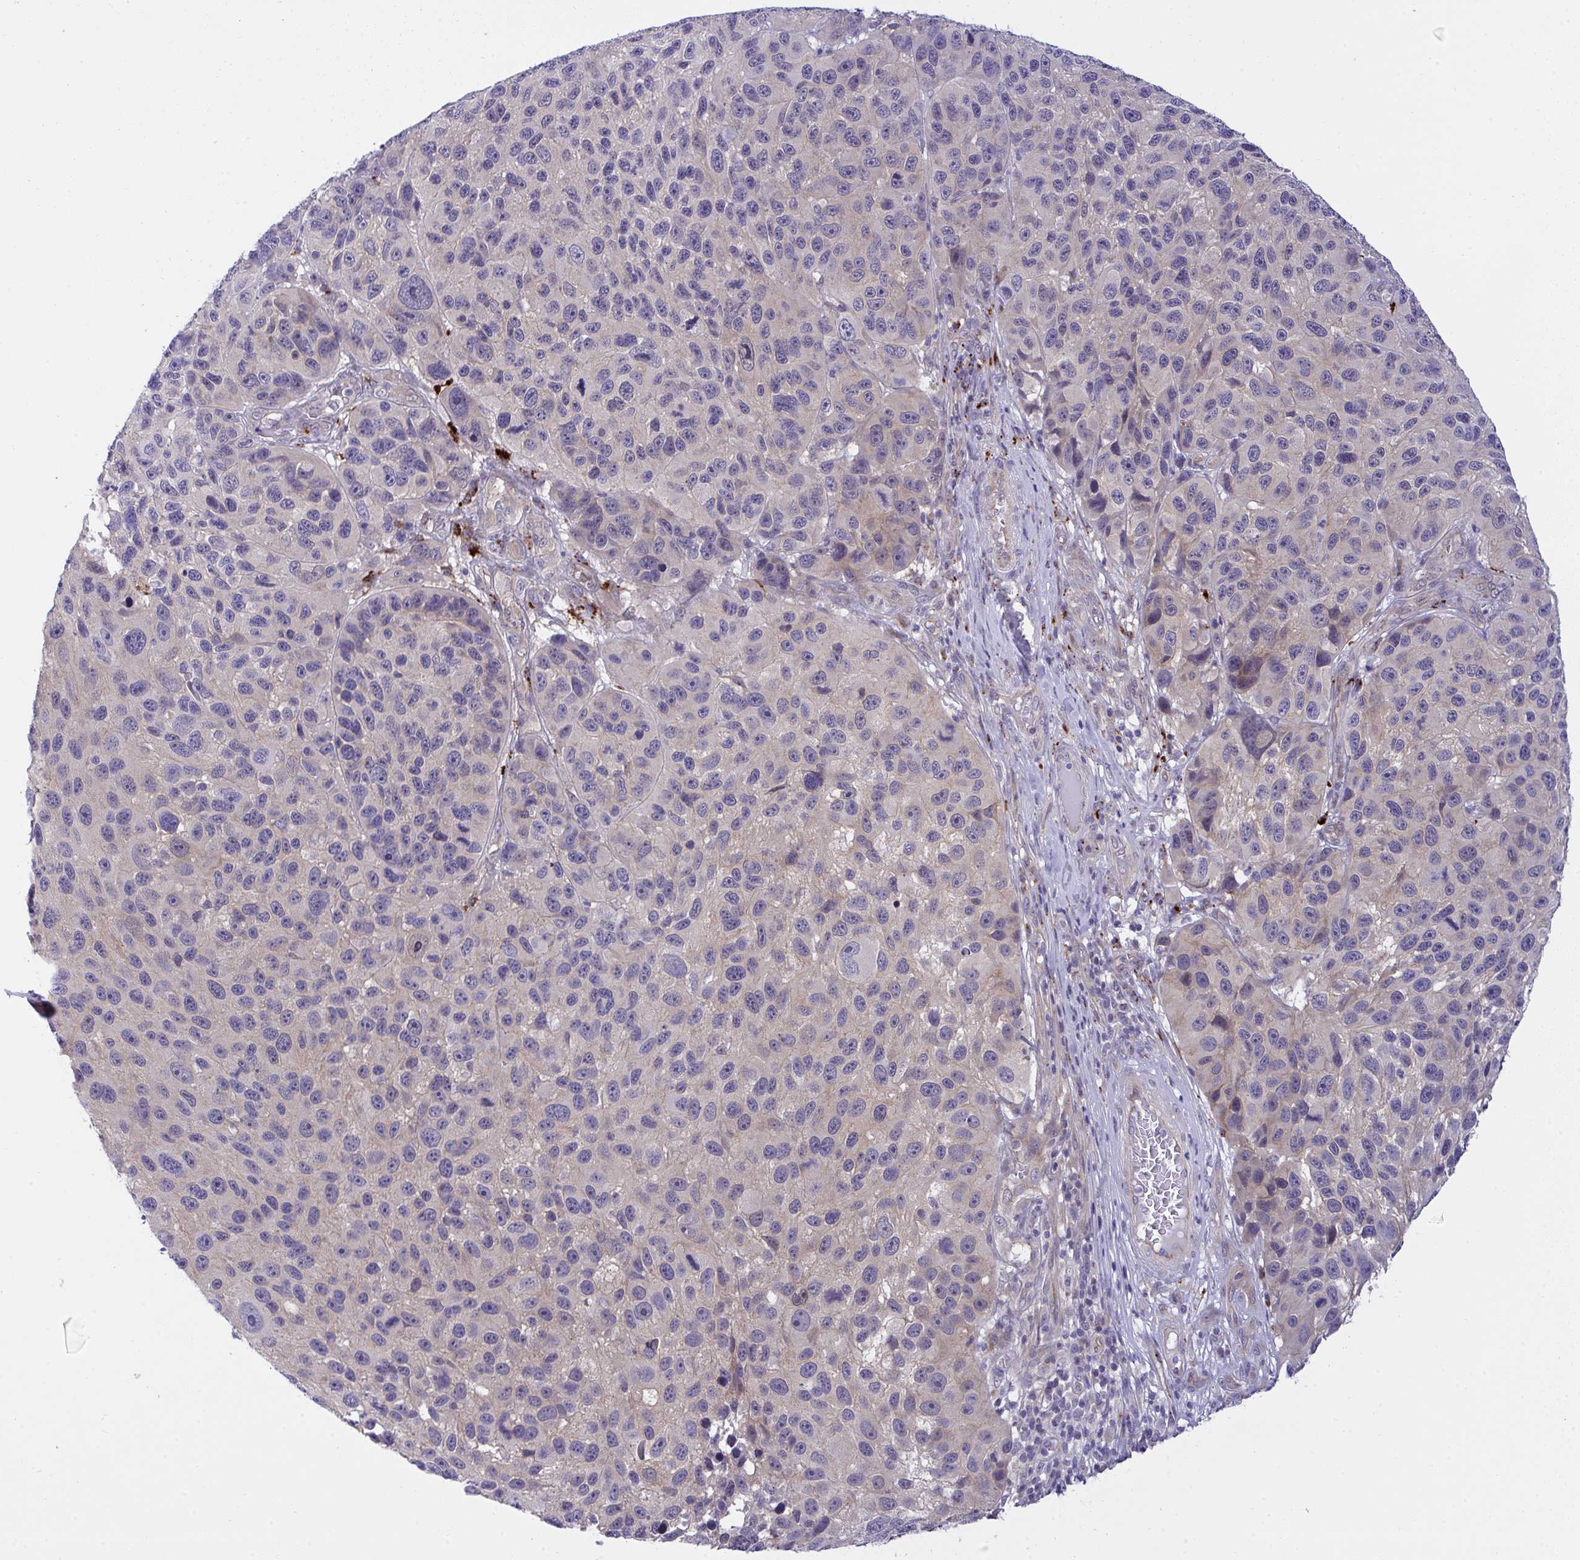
{"staining": {"intensity": "negative", "quantity": "none", "location": "none"}, "tissue": "melanoma", "cell_type": "Tumor cells", "image_type": "cancer", "snomed": [{"axis": "morphology", "description": "Malignant melanoma, NOS"}, {"axis": "topography", "description": "Skin"}], "caption": "An image of human melanoma is negative for staining in tumor cells.", "gene": "HOXD12", "patient": {"sex": "male", "age": 53}}